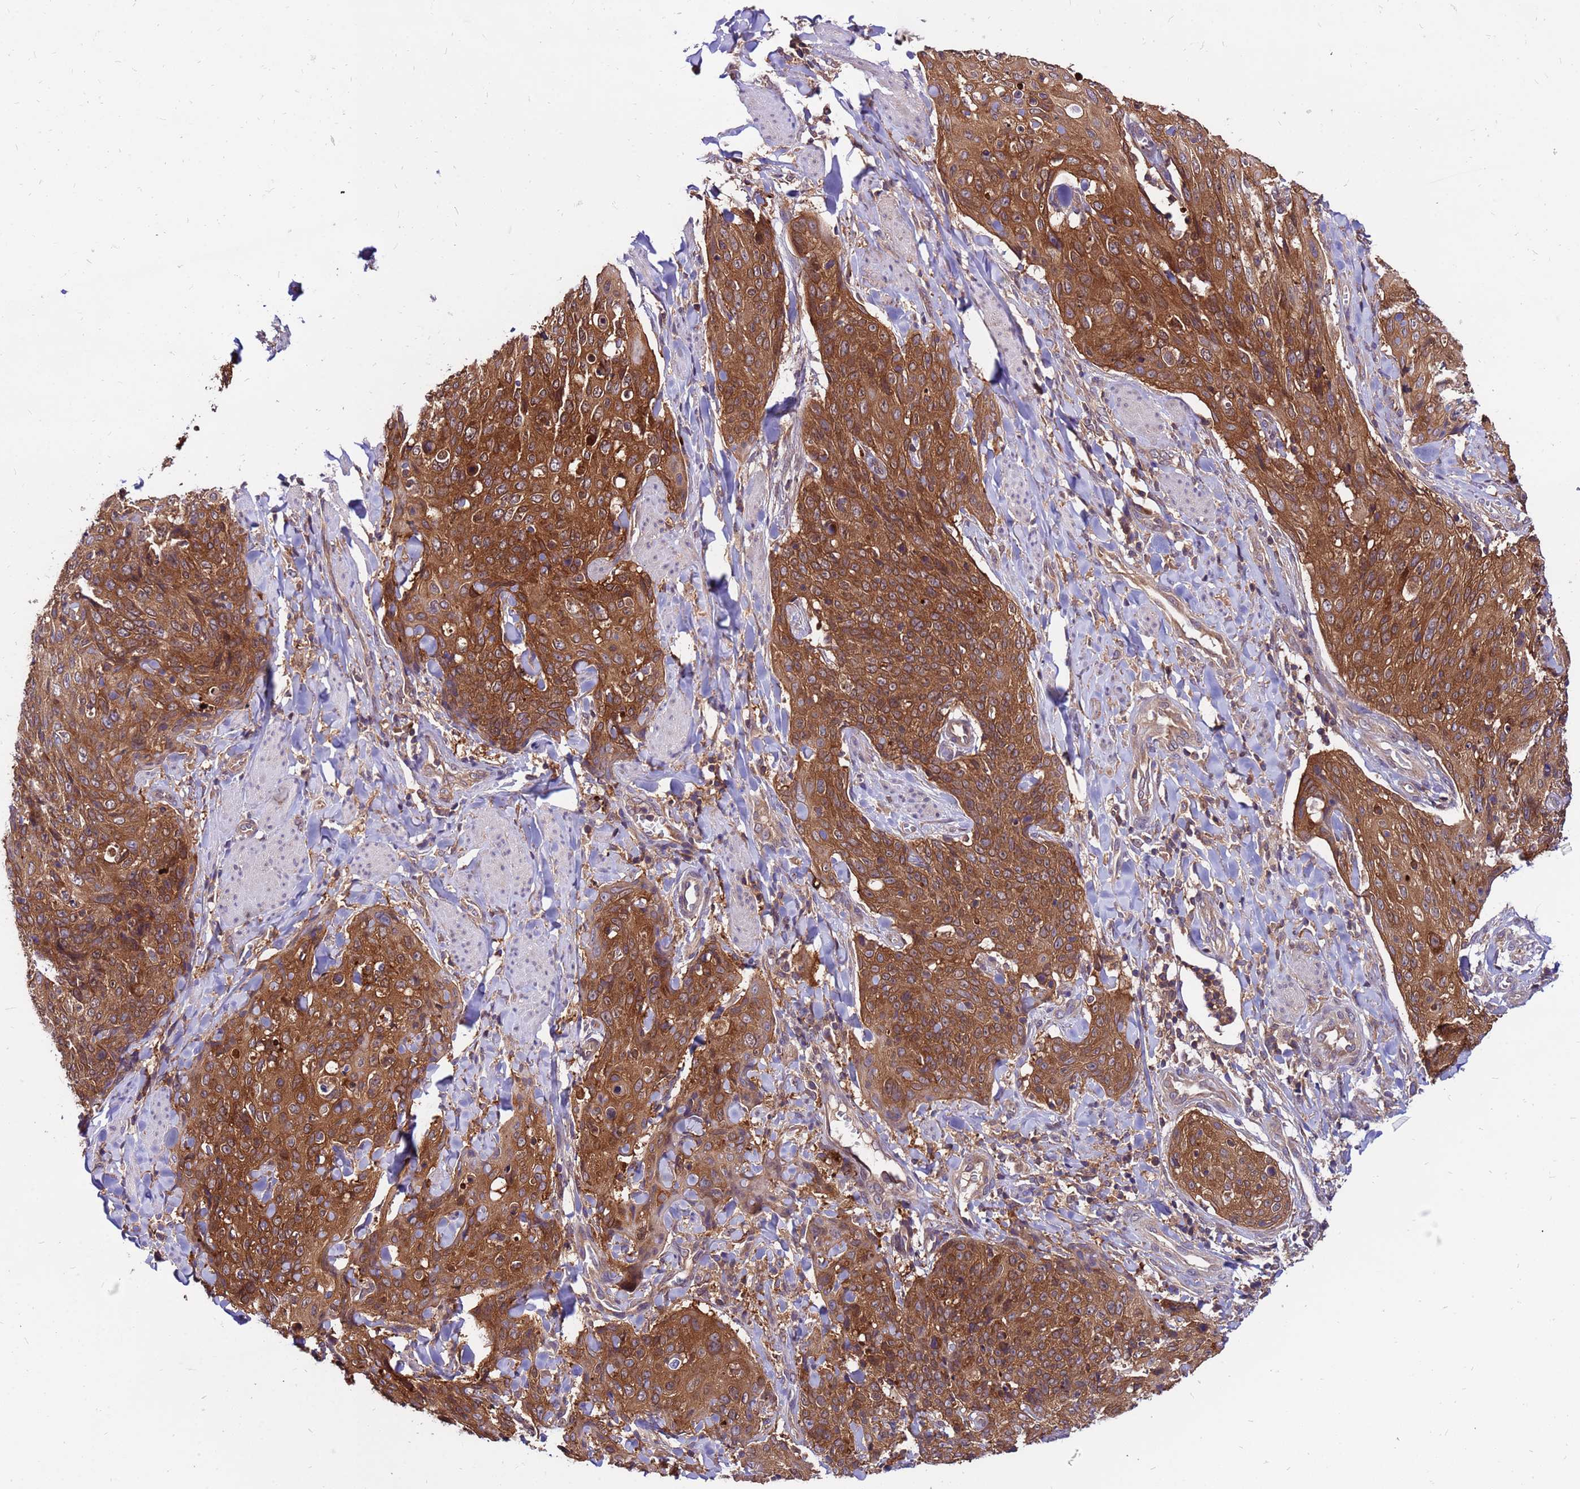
{"staining": {"intensity": "moderate", "quantity": ">75%", "location": "cytoplasmic/membranous"}, "tissue": "skin cancer", "cell_type": "Tumor cells", "image_type": "cancer", "snomed": [{"axis": "morphology", "description": "Squamous cell carcinoma, NOS"}, {"axis": "topography", "description": "Skin"}, {"axis": "topography", "description": "Vulva"}], "caption": "Immunohistochemistry photomicrograph of skin cancer (squamous cell carcinoma) stained for a protein (brown), which exhibits medium levels of moderate cytoplasmic/membranous expression in approximately >75% of tumor cells.", "gene": "GET3", "patient": {"sex": "female", "age": 85}}